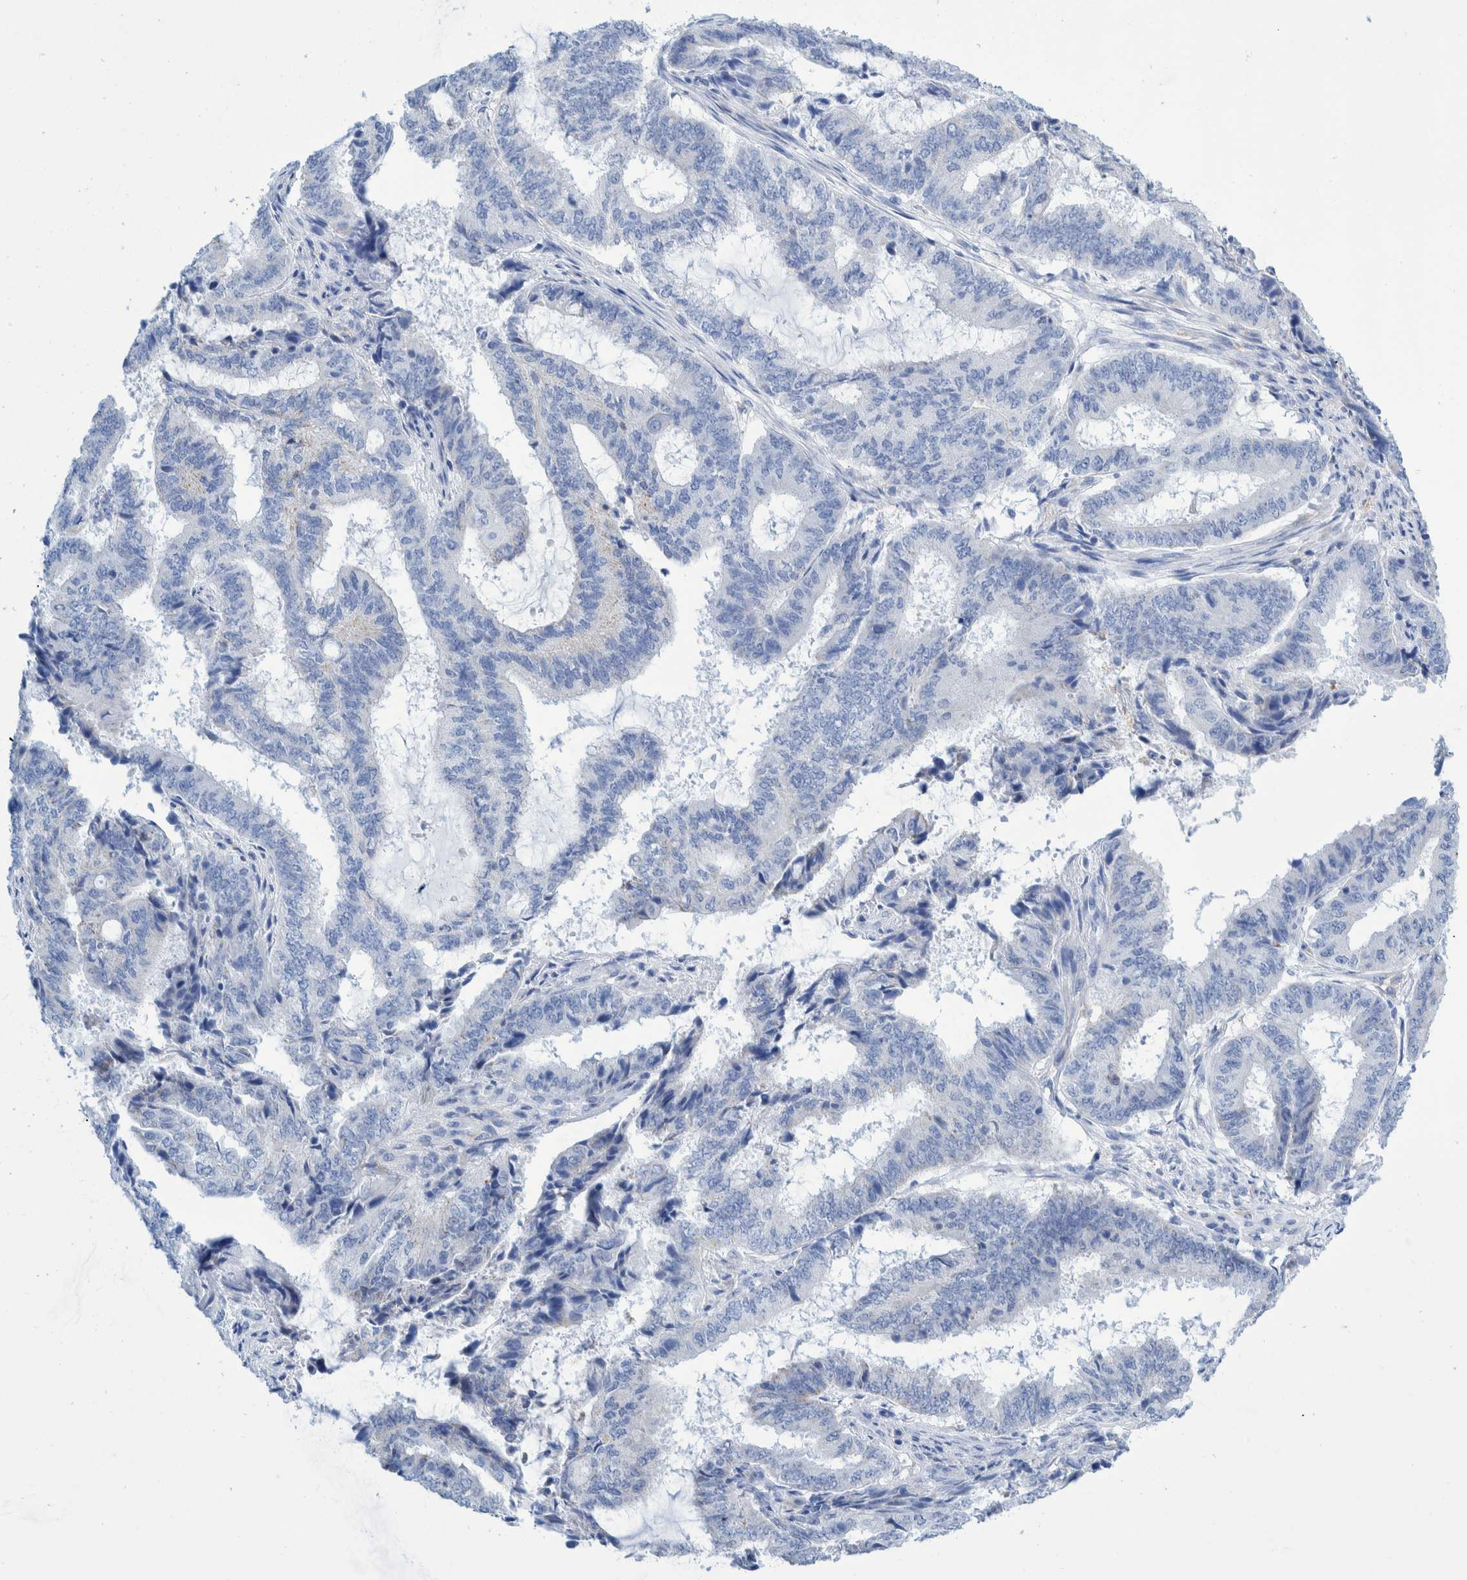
{"staining": {"intensity": "negative", "quantity": "none", "location": "none"}, "tissue": "endometrial cancer", "cell_type": "Tumor cells", "image_type": "cancer", "snomed": [{"axis": "morphology", "description": "Adenocarcinoma, NOS"}, {"axis": "topography", "description": "Endometrium"}], "caption": "Tumor cells show no significant staining in adenocarcinoma (endometrial). (Stains: DAB (3,3'-diaminobenzidine) immunohistochemistry (IHC) with hematoxylin counter stain, Microscopy: brightfield microscopy at high magnification).", "gene": "KRT14", "patient": {"sex": "female", "age": 51}}